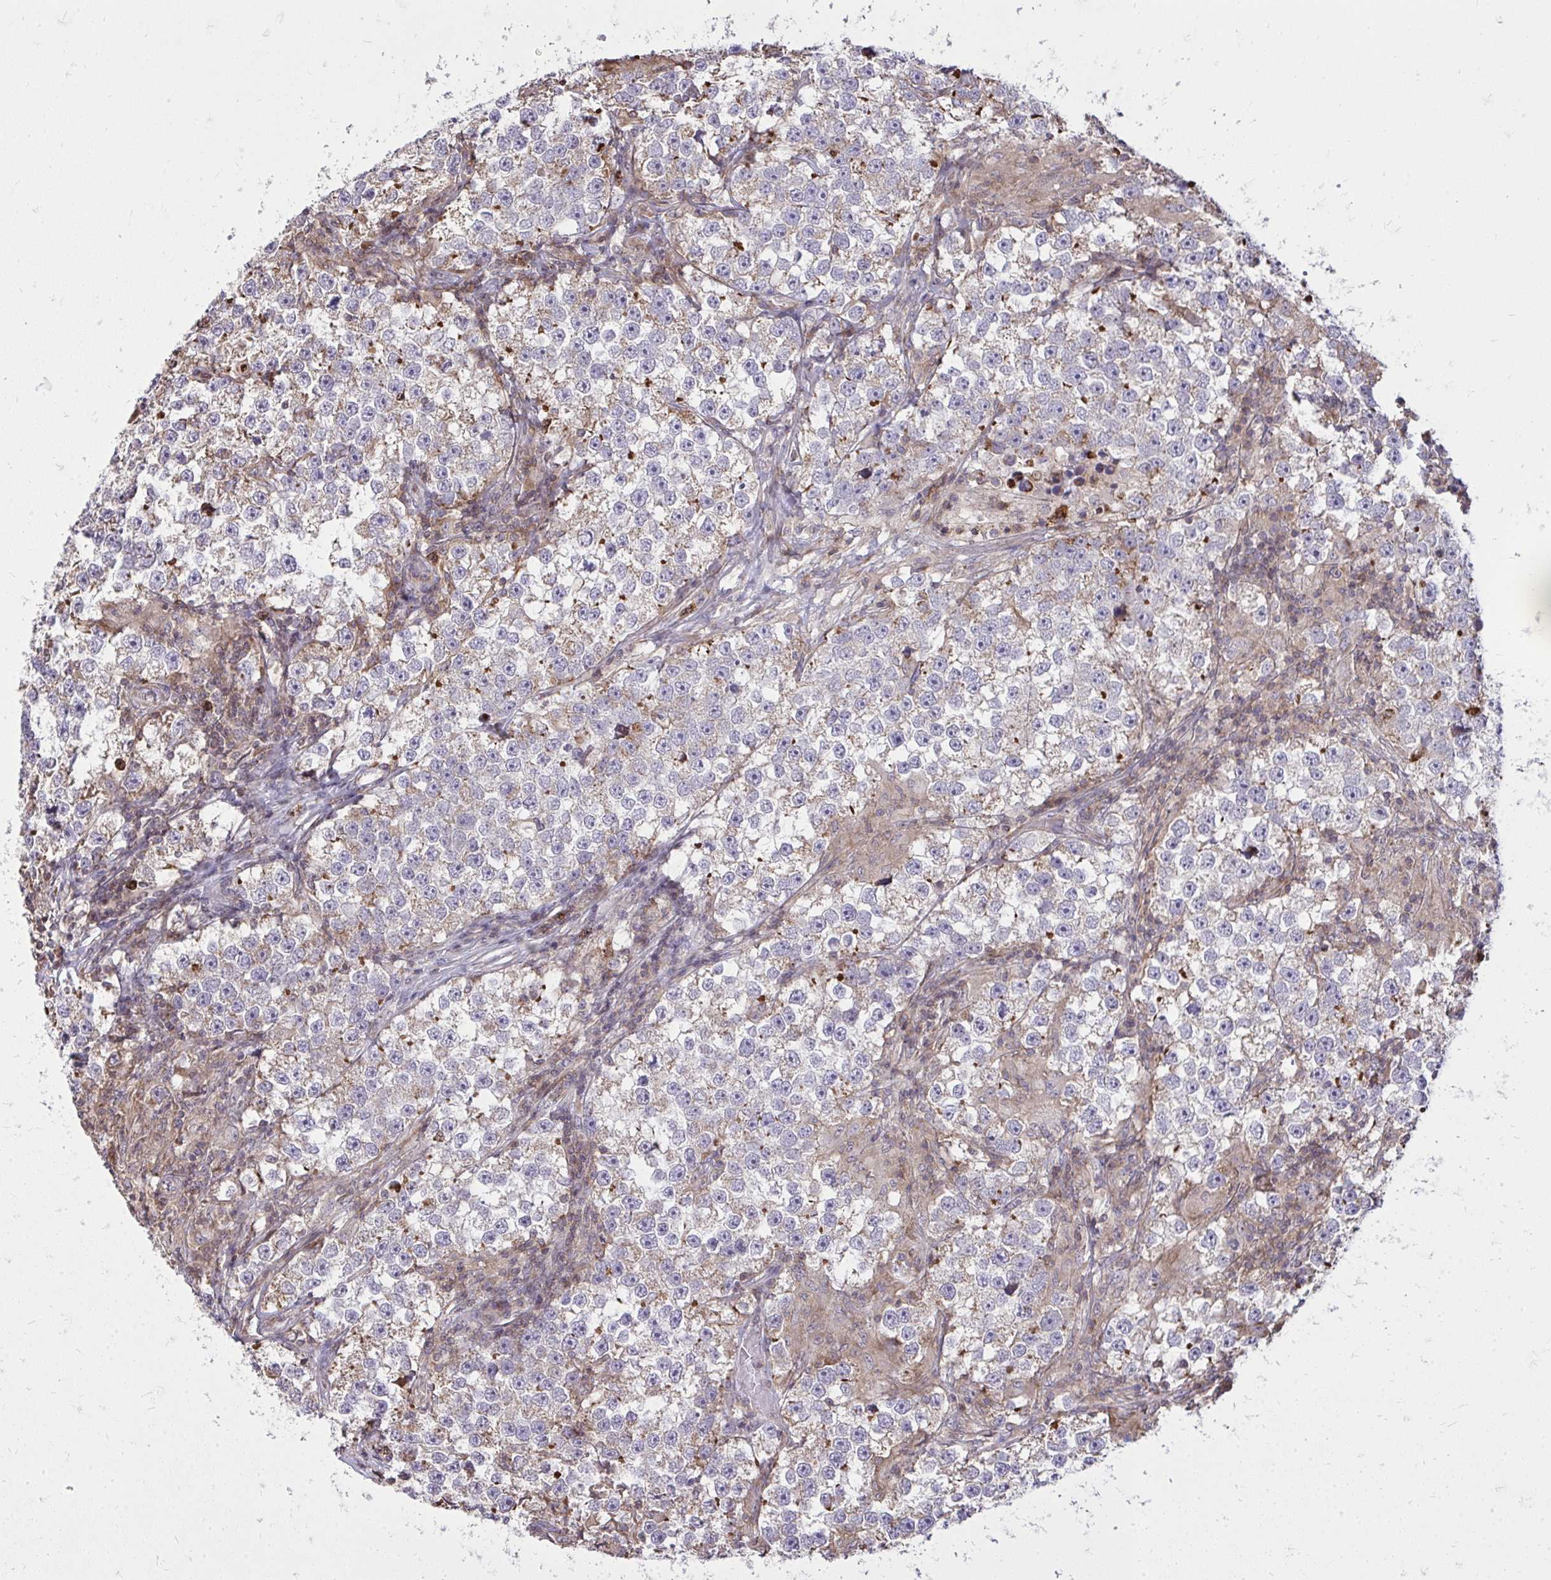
{"staining": {"intensity": "moderate", "quantity": "<25%", "location": "cytoplasmic/membranous"}, "tissue": "testis cancer", "cell_type": "Tumor cells", "image_type": "cancer", "snomed": [{"axis": "morphology", "description": "Seminoma, NOS"}, {"axis": "topography", "description": "Testis"}], "caption": "Protein staining shows moderate cytoplasmic/membranous positivity in approximately <25% of tumor cells in testis seminoma.", "gene": "SLC7A5", "patient": {"sex": "male", "age": 46}}